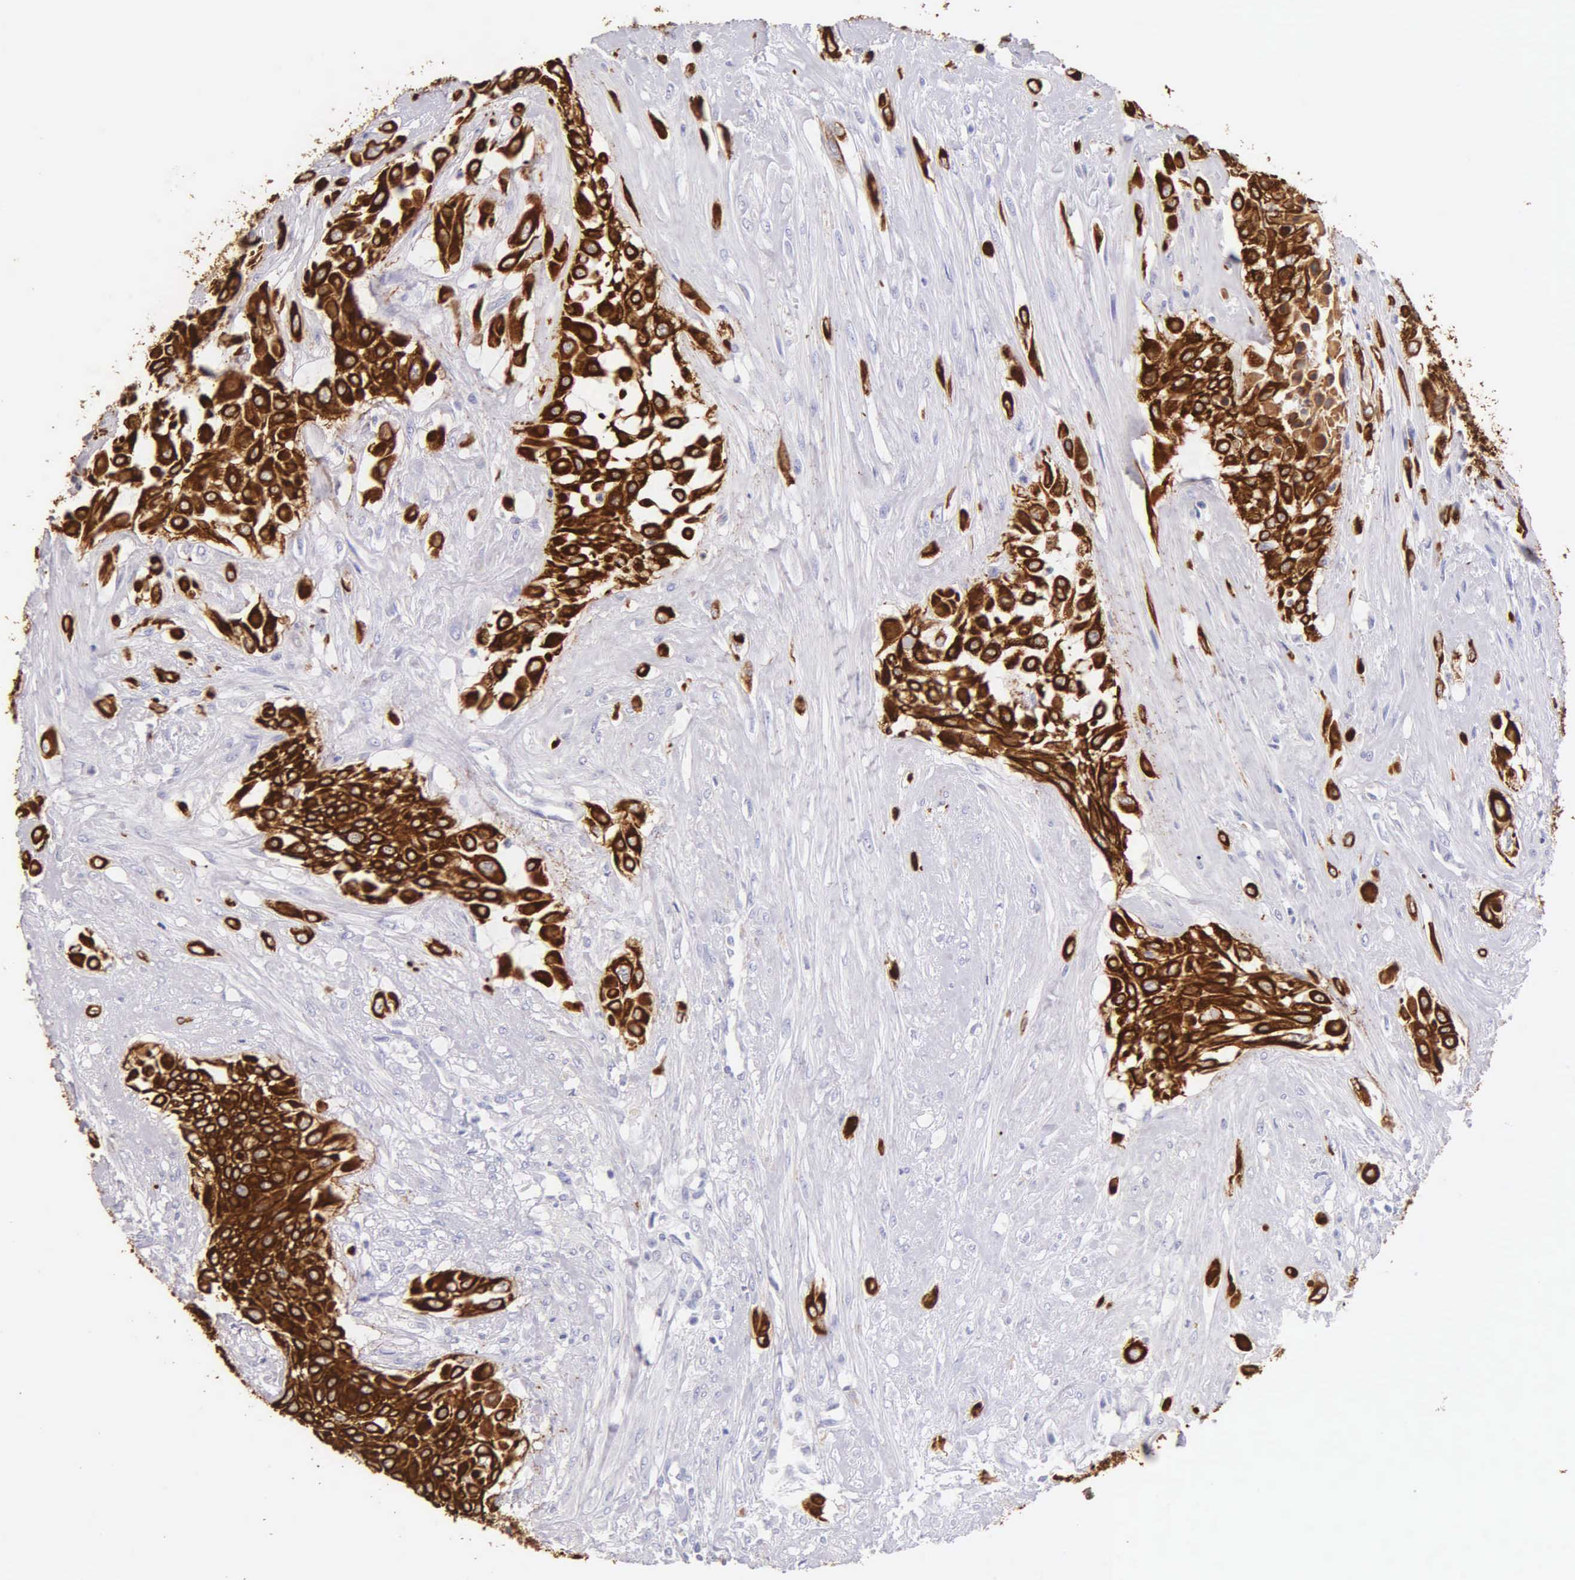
{"staining": {"intensity": "strong", "quantity": ">75%", "location": "cytoplasmic/membranous"}, "tissue": "urothelial cancer", "cell_type": "Tumor cells", "image_type": "cancer", "snomed": [{"axis": "morphology", "description": "Urothelial carcinoma, High grade"}, {"axis": "topography", "description": "Urinary bladder"}], "caption": "Approximately >75% of tumor cells in high-grade urothelial carcinoma show strong cytoplasmic/membranous protein staining as visualized by brown immunohistochemical staining.", "gene": "KRT17", "patient": {"sex": "male", "age": 57}}